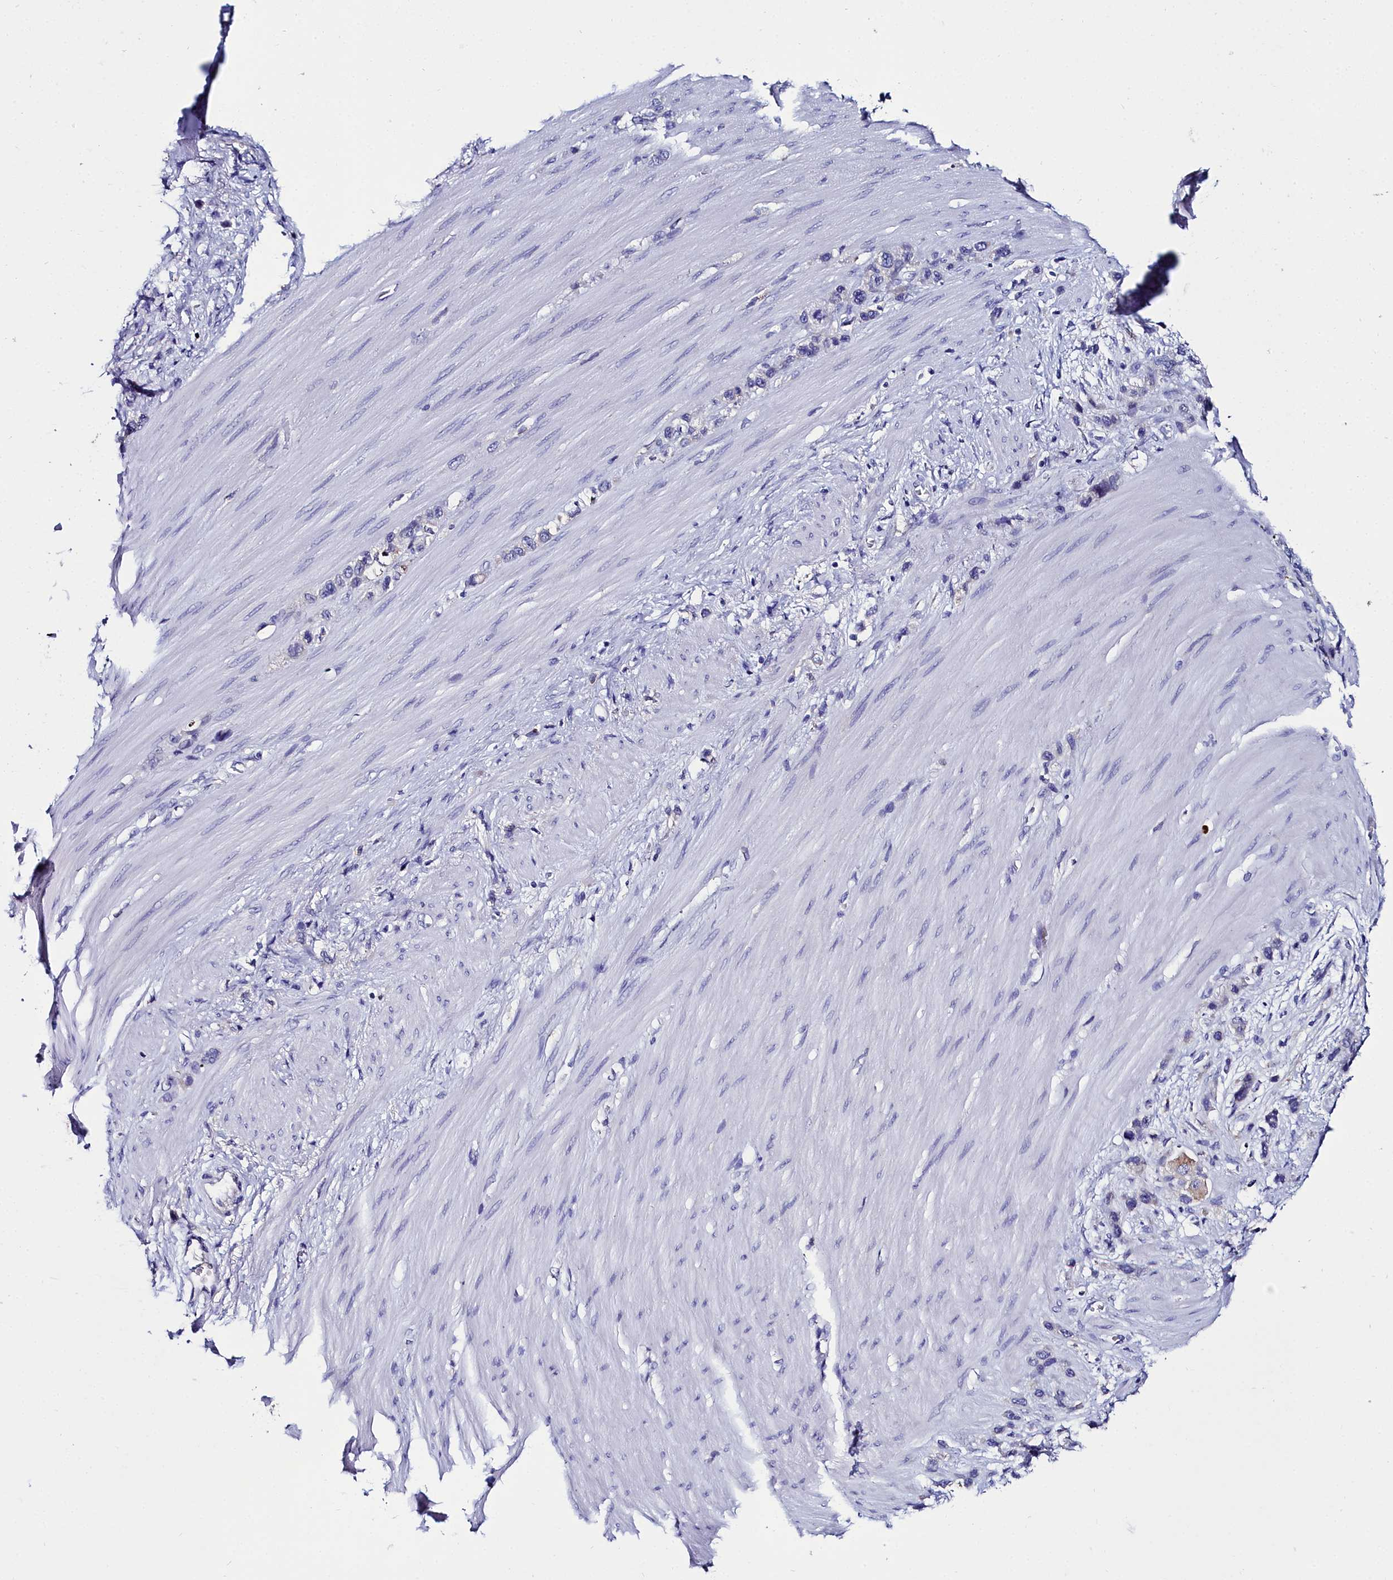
{"staining": {"intensity": "negative", "quantity": "none", "location": "none"}, "tissue": "stomach cancer", "cell_type": "Tumor cells", "image_type": "cancer", "snomed": [{"axis": "morphology", "description": "Adenocarcinoma, NOS"}, {"axis": "morphology", "description": "Adenocarcinoma, High grade"}, {"axis": "topography", "description": "Stomach, upper"}, {"axis": "topography", "description": "Stomach, lower"}], "caption": "A photomicrograph of human adenocarcinoma (high-grade) (stomach) is negative for staining in tumor cells.", "gene": "ELAPOR2", "patient": {"sex": "female", "age": 65}}